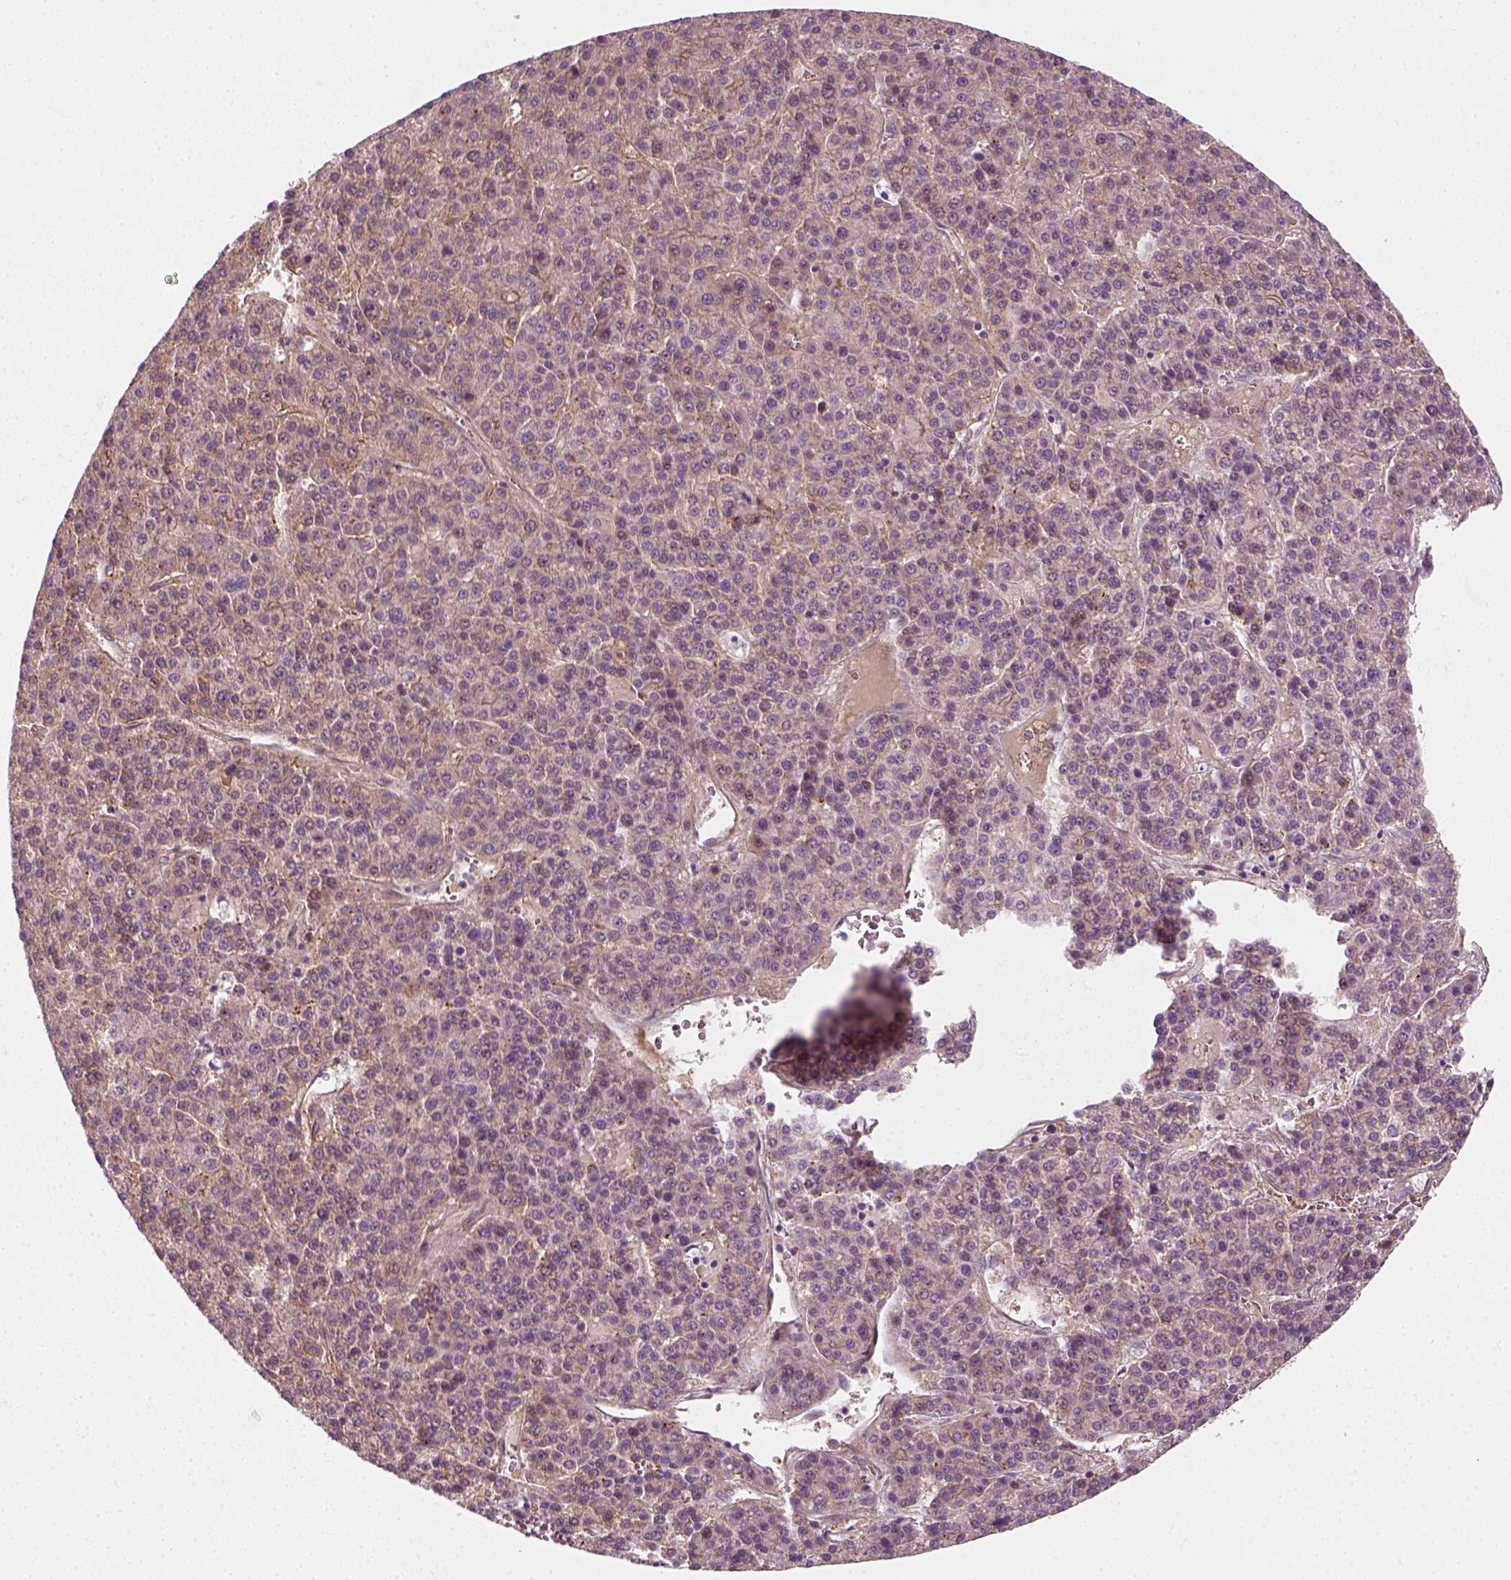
{"staining": {"intensity": "negative", "quantity": "none", "location": "none"}, "tissue": "liver cancer", "cell_type": "Tumor cells", "image_type": "cancer", "snomed": [{"axis": "morphology", "description": "Carcinoma, Hepatocellular, NOS"}, {"axis": "topography", "description": "Liver"}], "caption": "The immunohistochemistry micrograph has no significant staining in tumor cells of liver cancer (hepatocellular carcinoma) tissue.", "gene": "DNASE1L1", "patient": {"sex": "female", "age": 58}}